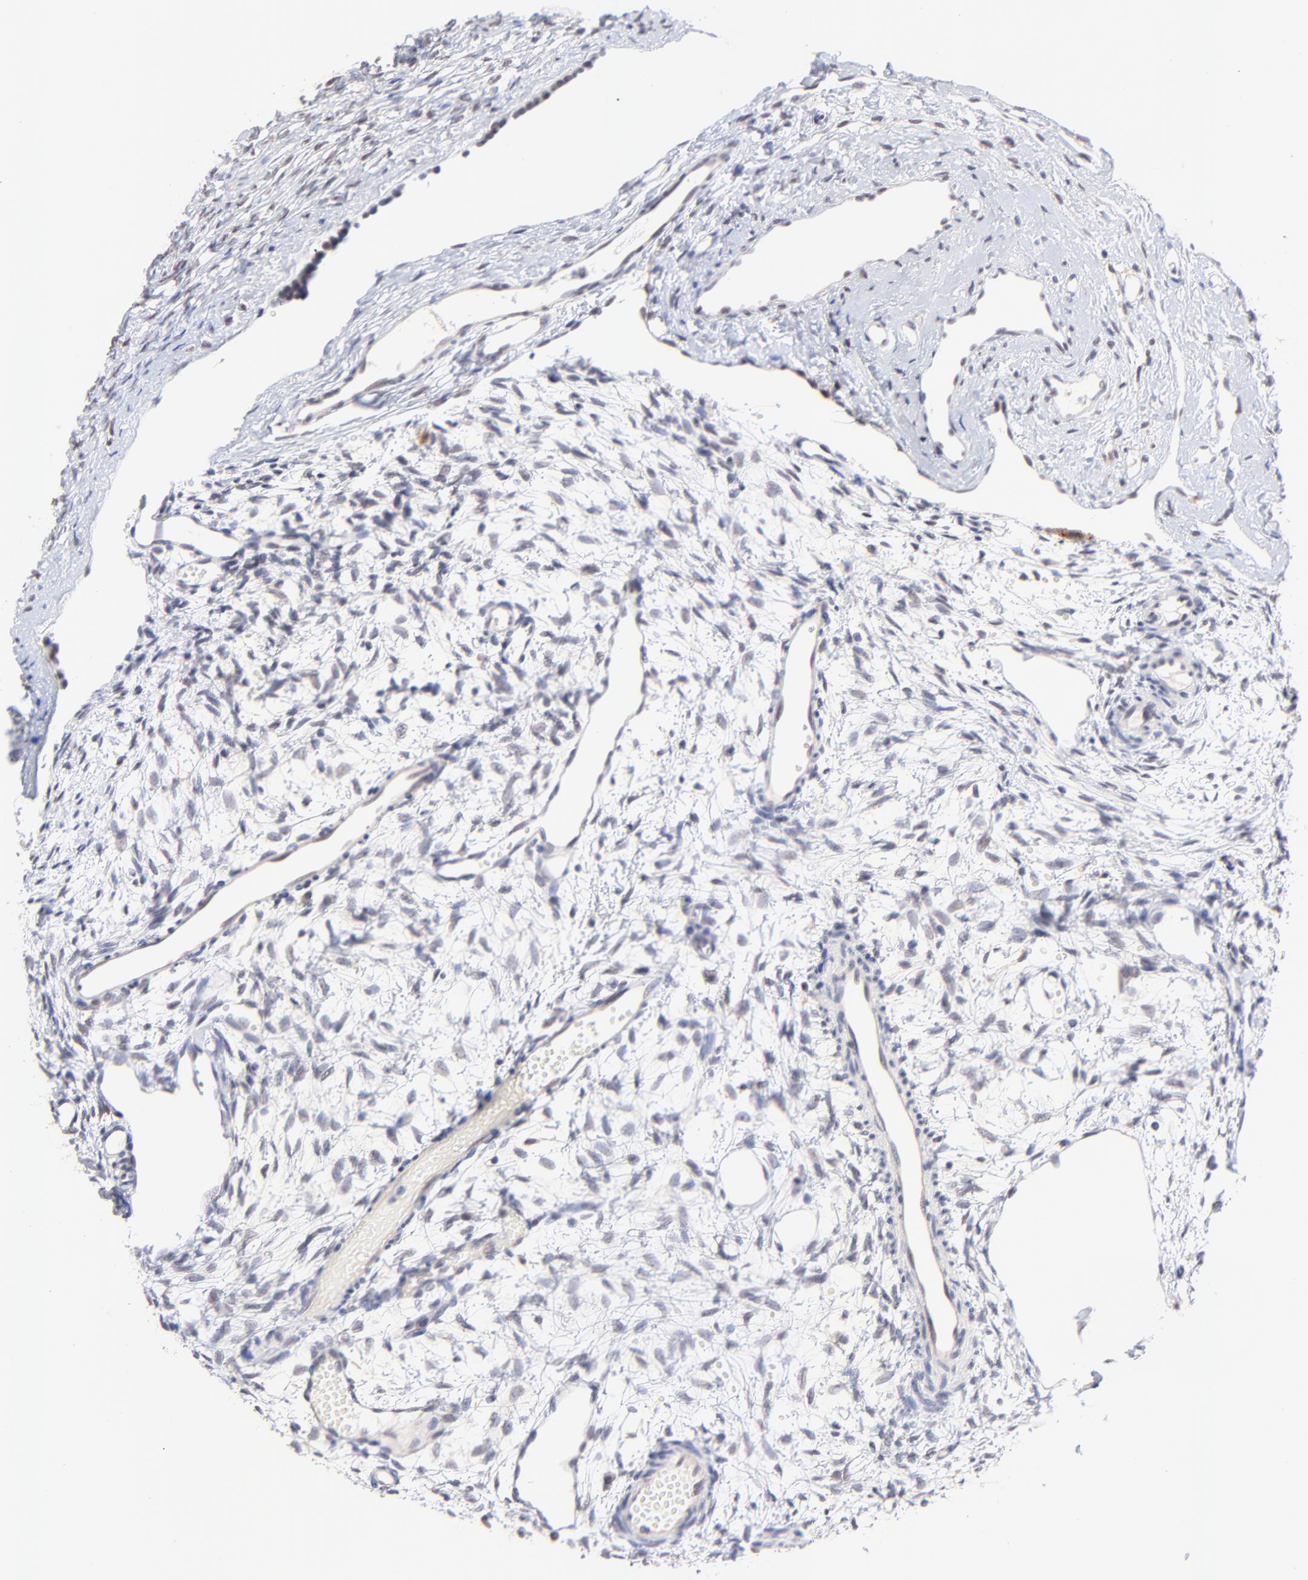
{"staining": {"intensity": "negative", "quantity": "none", "location": "none"}, "tissue": "ovary", "cell_type": "Follicle cells", "image_type": "normal", "snomed": [{"axis": "morphology", "description": "Normal tissue, NOS"}, {"axis": "topography", "description": "Ovary"}], "caption": "Immunohistochemistry (IHC) of unremarkable human ovary demonstrates no expression in follicle cells.", "gene": "ZNF747", "patient": {"sex": "female", "age": 35}}